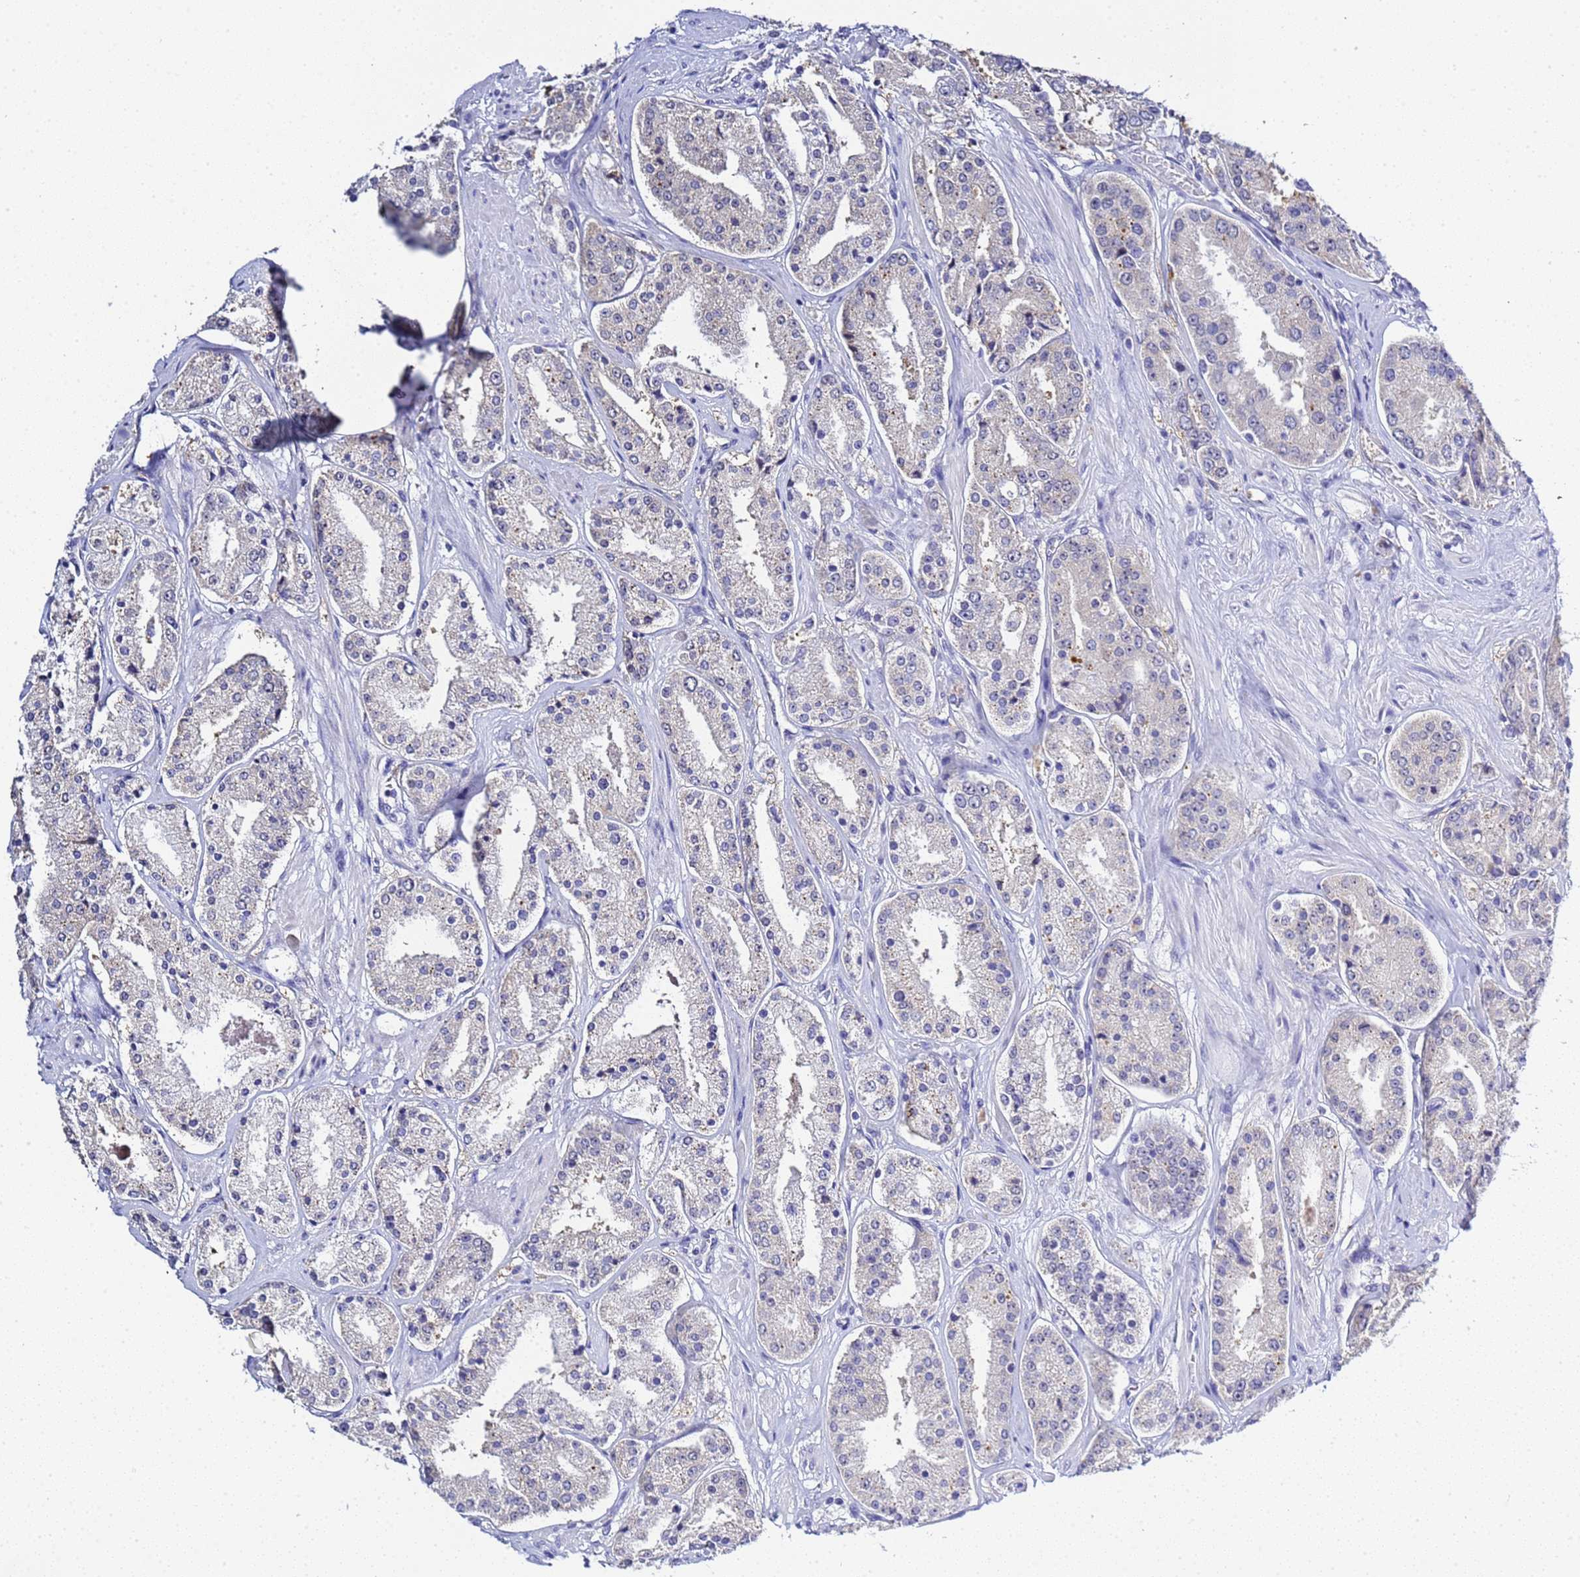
{"staining": {"intensity": "negative", "quantity": "none", "location": "none"}, "tissue": "prostate cancer", "cell_type": "Tumor cells", "image_type": "cancer", "snomed": [{"axis": "morphology", "description": "Adenocarcinoma, High grade"}, {"axis": "topography", "description": "Prostate"}], "caption": "Human prostate cancer stained for a protein using immunohistochemistry (IHC) demonstrates no positivity in tumor cells.", "gene": "ACTL6B", "patient": {"sex": "male", "age": 63}}